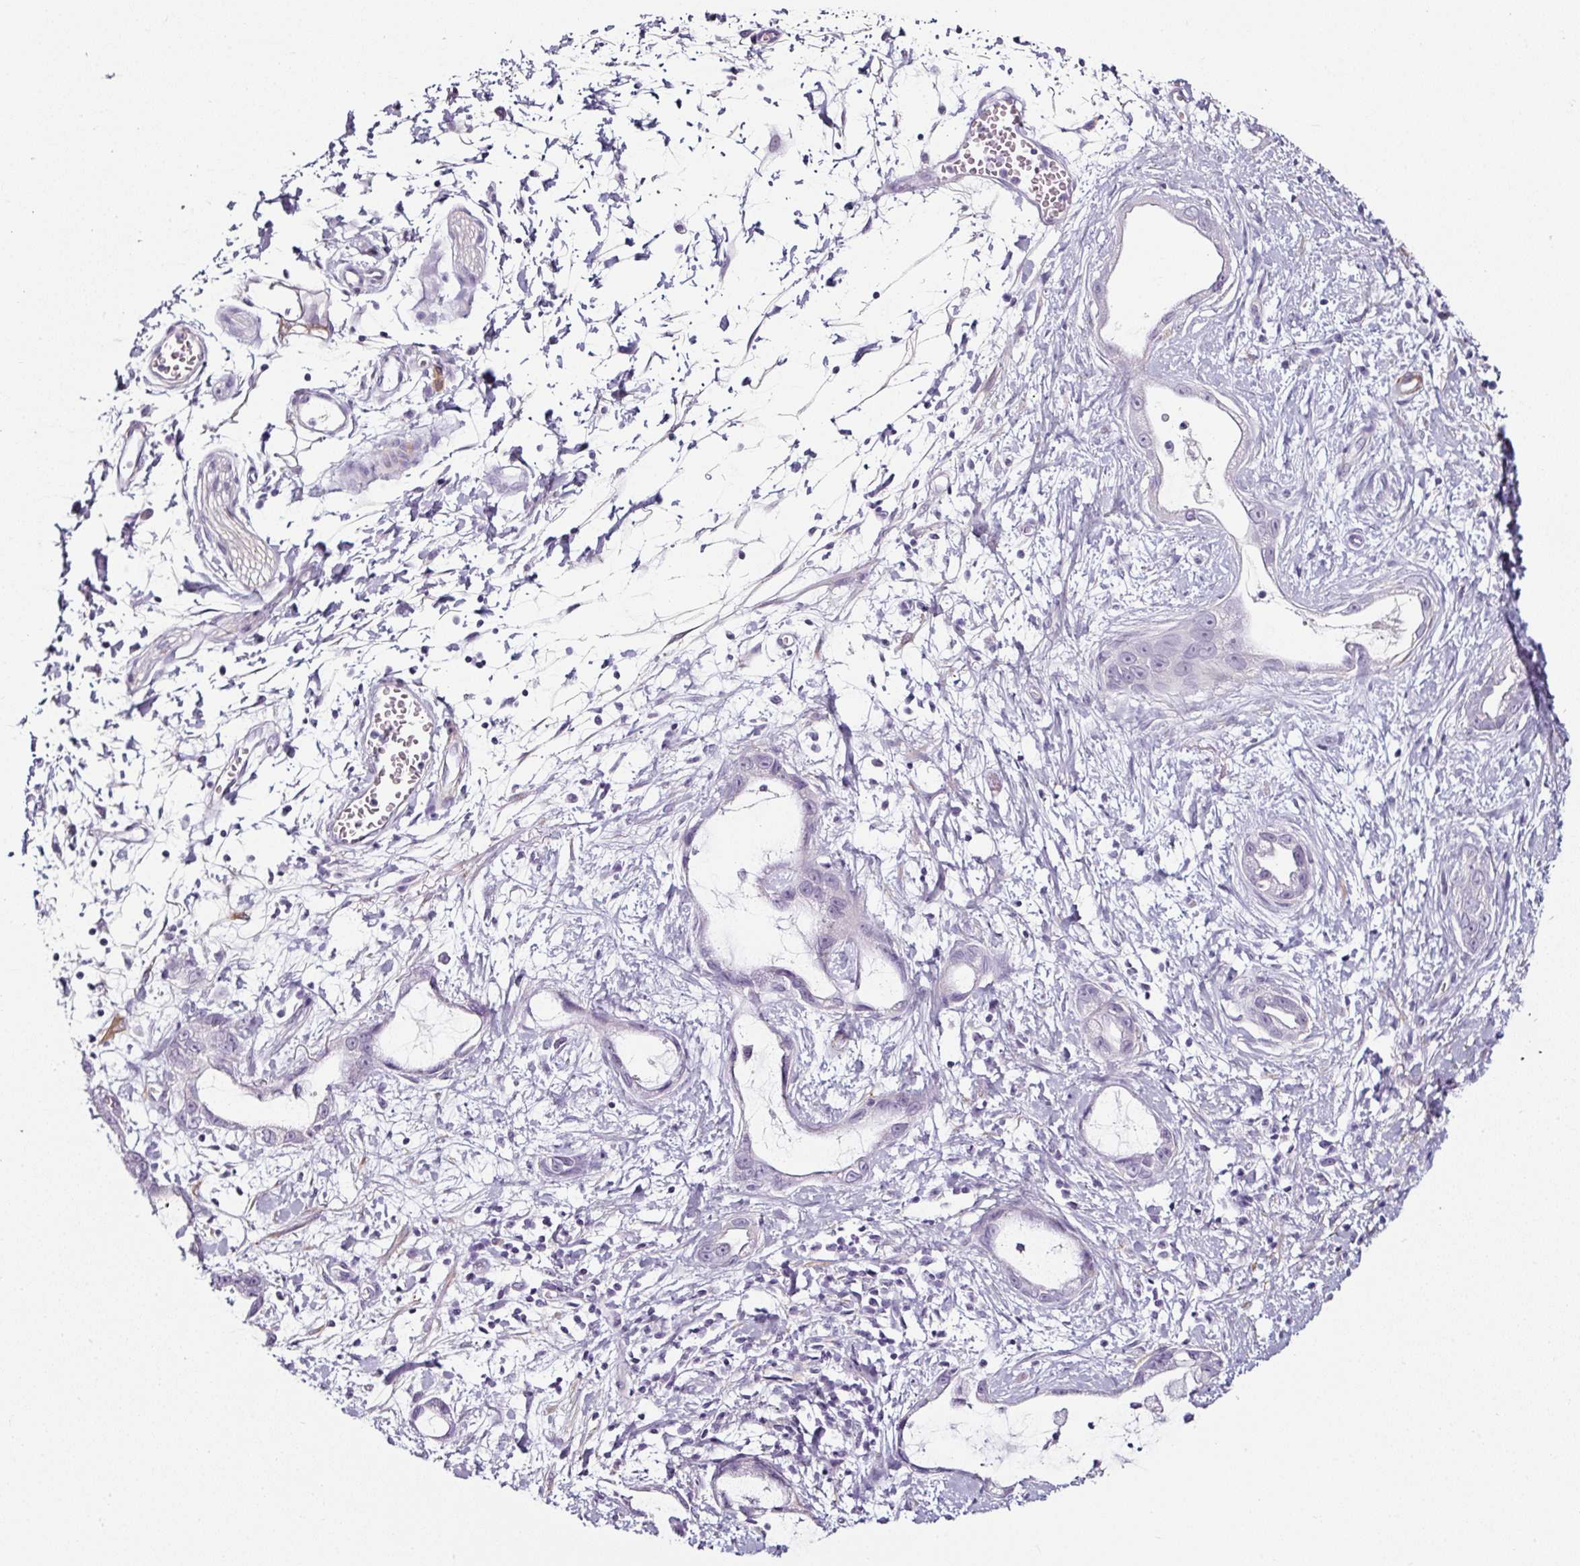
{"staining": {"intensity": "negative", "quantity": "none", "location": "none"}, "tissue": "stomach cancer", "cell_type": "Tumor cells", "image_type": "cancer", "snomed": [{"axis": "morphology", "description": "Adenocarcinoma, NOS"}, {"axis": "topography", "description": "Stomach"}], "caption": "This is an IHC histopathology image of stomach cancer. There is no expression in tumor cells.", "gene": "CAP2", "patient": {"sex": "male", "age": 55}}